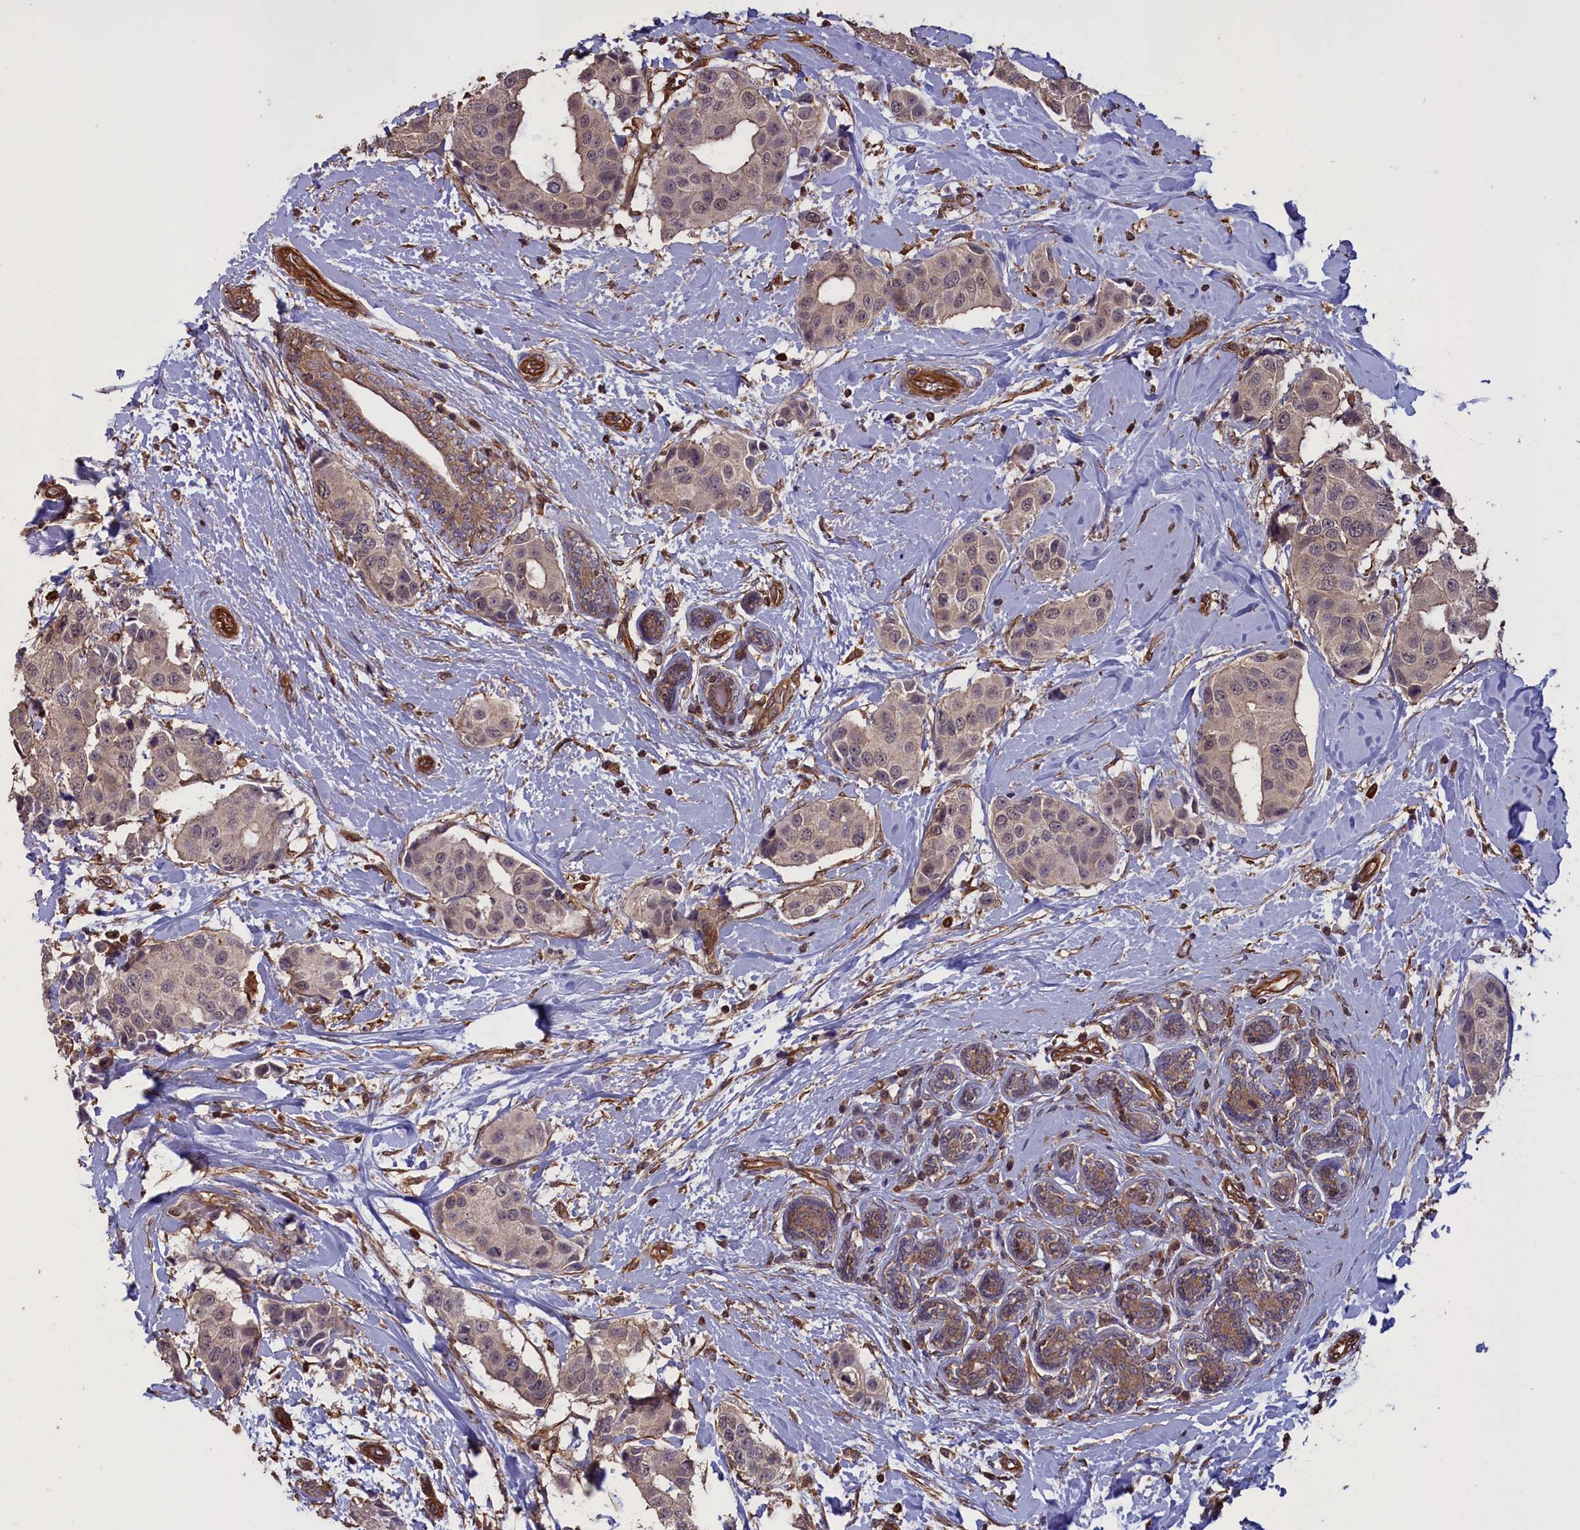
{"staining": {"intensity": "weak", "quantity": "25%-75%", "location": "nuclear"}, "tissue": "breast cancer", "cell_type": "Tumor cells", "image_type": "cancer", "snomed": [{"axis": "morphology", "description": "Normal tissue, NOS"}, {"axis": "morphology", "description": "Duct carcinoma"}, {"axis": "topography", "description": "Breast"}], "caption": "Human breast cancer stained with a brown dye shows weak nuclear positive staining in about 25%-75% of tumor cells.", "gene": "DAPK3", "patient": {"sex": "female", "age": 39}}